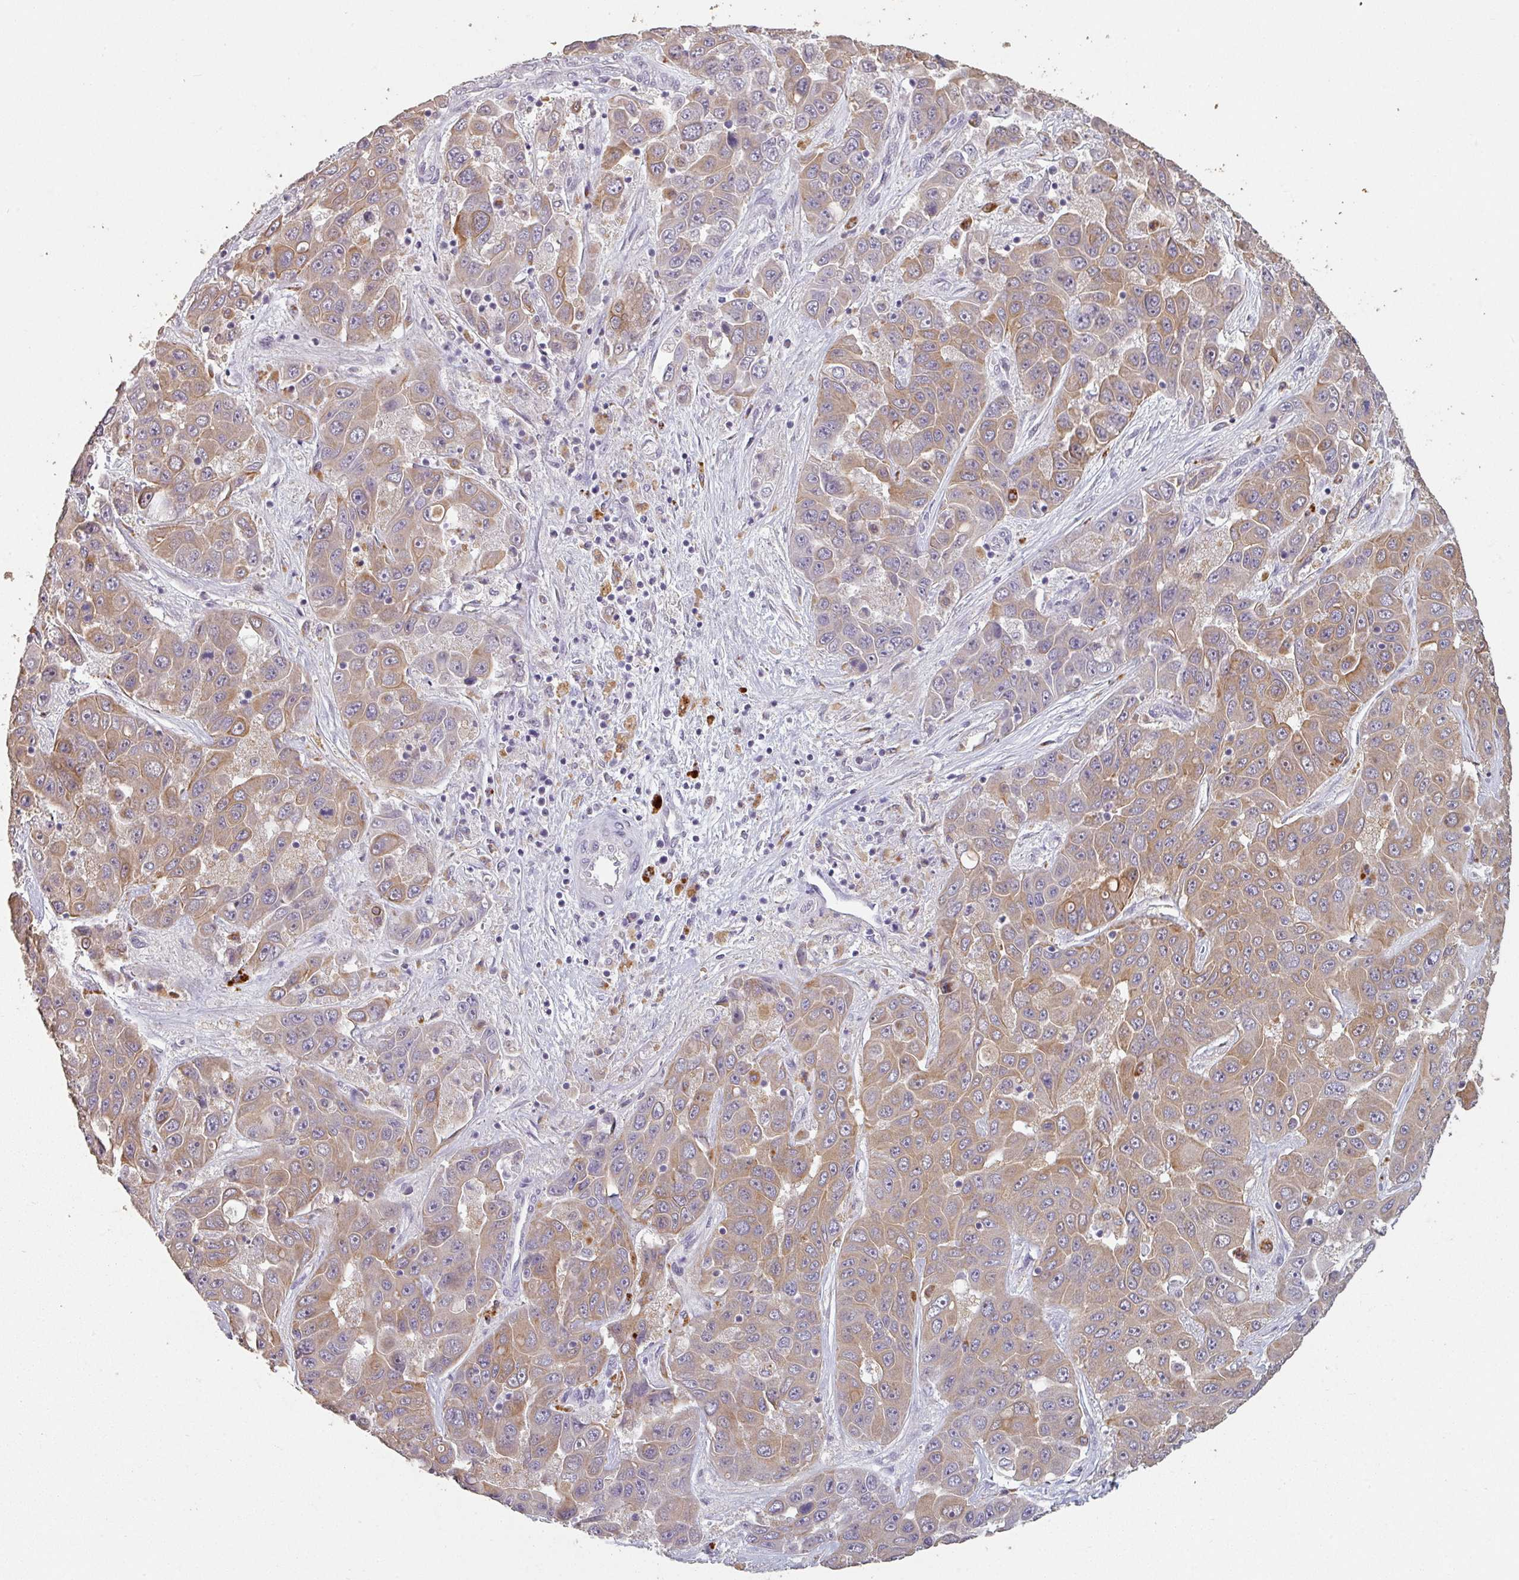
{"staining": {"intensity": "moderate", "quantity": ">75%", "location": "cytoplasmic/membranous"}, "tissue": "liver cancer", "cell_type": "Tumor cells", "image_type": "cancer", "snomed": [{"axis": "morphology", "description": "Cholangiocarcinoma"}, {"axis": "topography", "description": "Liver"}], "caption": "IHC micrograph of neoplastic tissue: human cholangiocarcinoma (liver) stained using IHC exhibits medium levels of moderate protein expression localized specifically in the cytoplasmic/membranous of tumor cells, appearing as a cytoplasmic/membranous brown color.", "gene": "LYPLA1", "patient": {"sex": "female", "age": 52}}